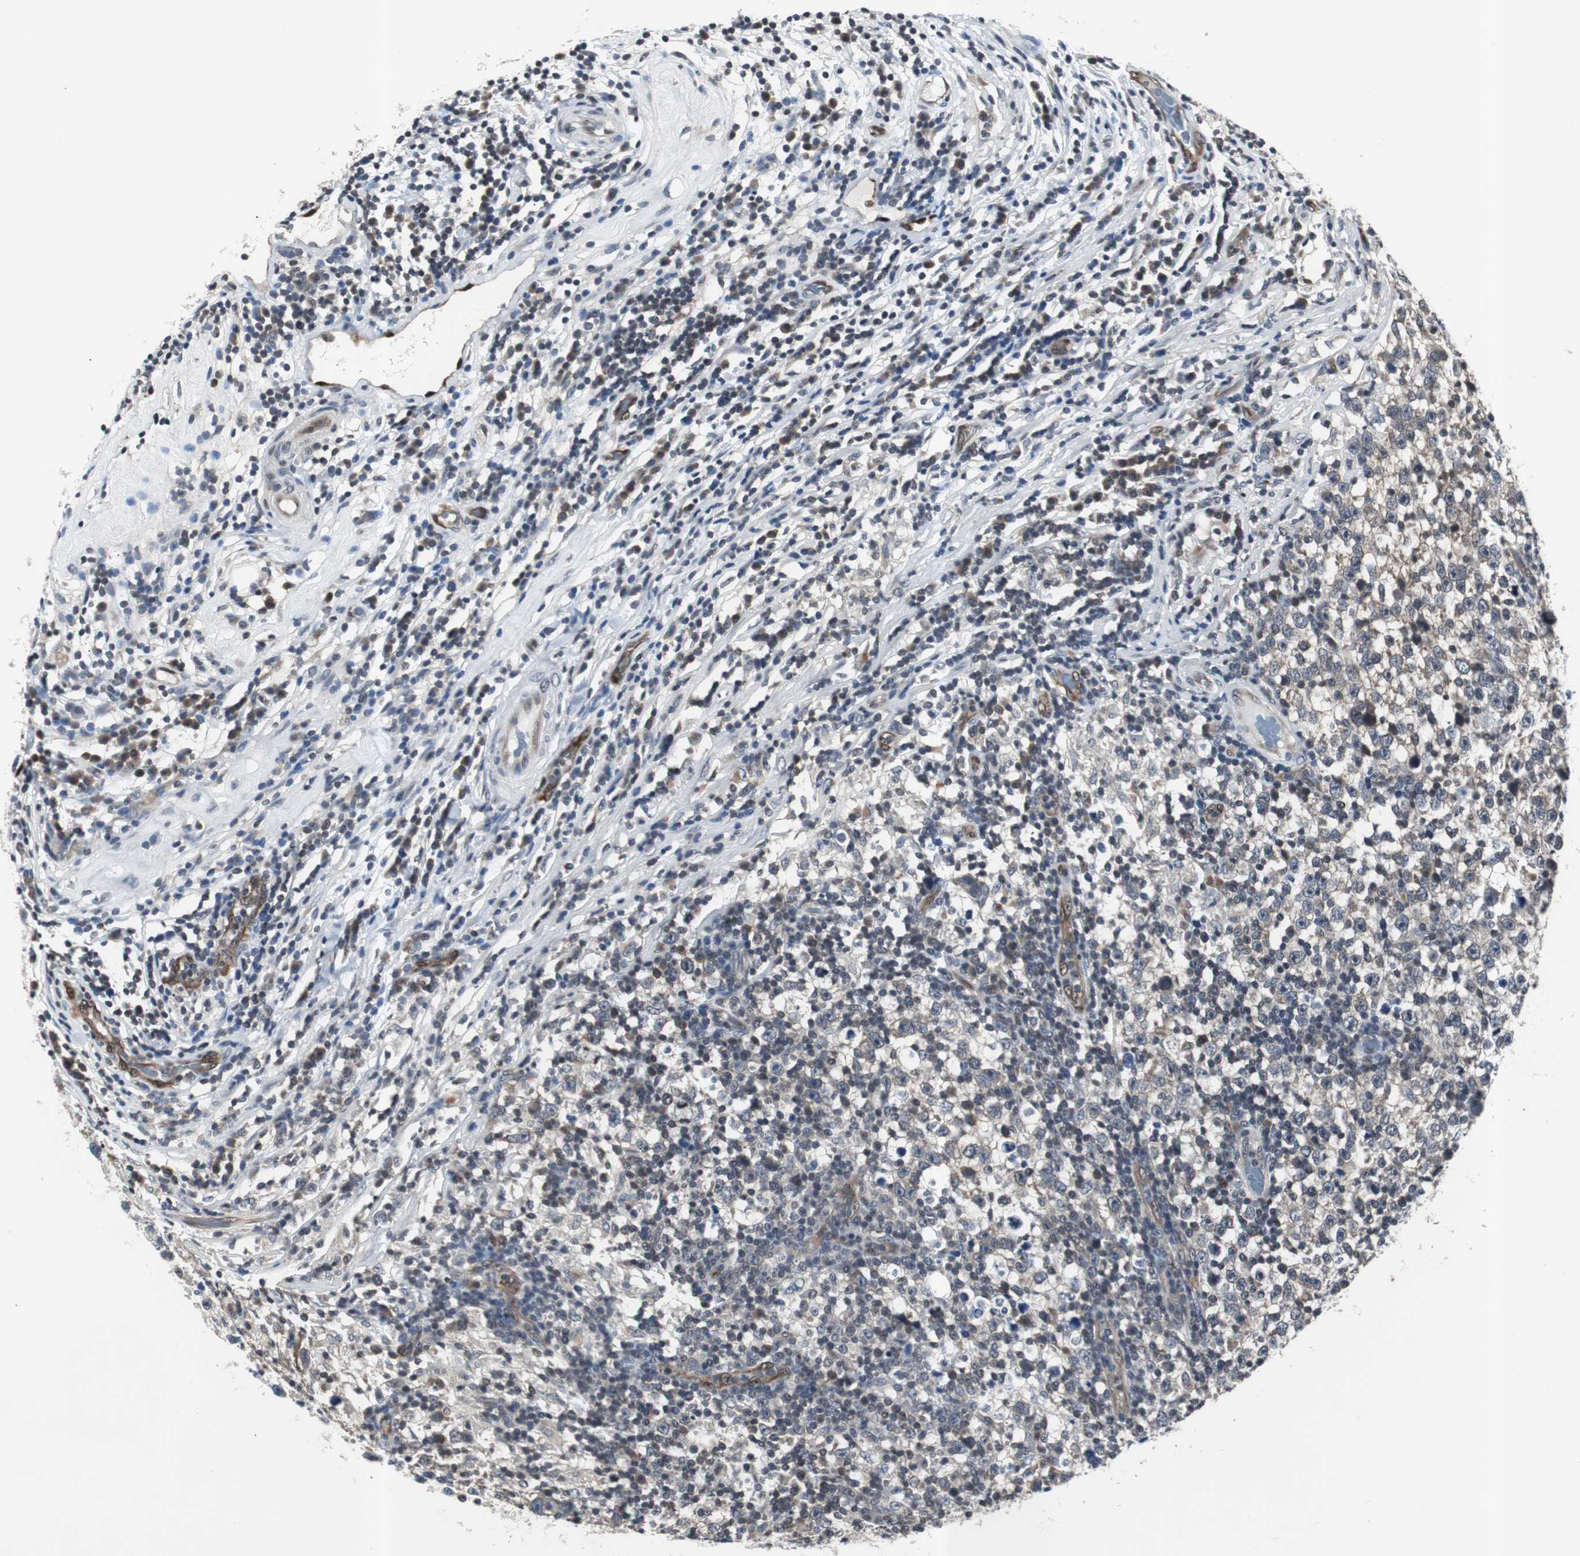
{"staining": {"intensity": "negative", "quantity": "none", "location": "none"}, "tissue": "testis cancer", "cell_type": "Tumor cells", "image_type": "cancer", "snomed": [{"axis": "morphology", "description": "Seminoma, NOS"}, {"axis": "topography", "description": "Testis"}], "caption": "DAB immunohistochemical staining of human testis cancer displays no significant positivity in tumor cells.", "gene": "SMAD1", "patient": {"sex": "male", "age": 43}}